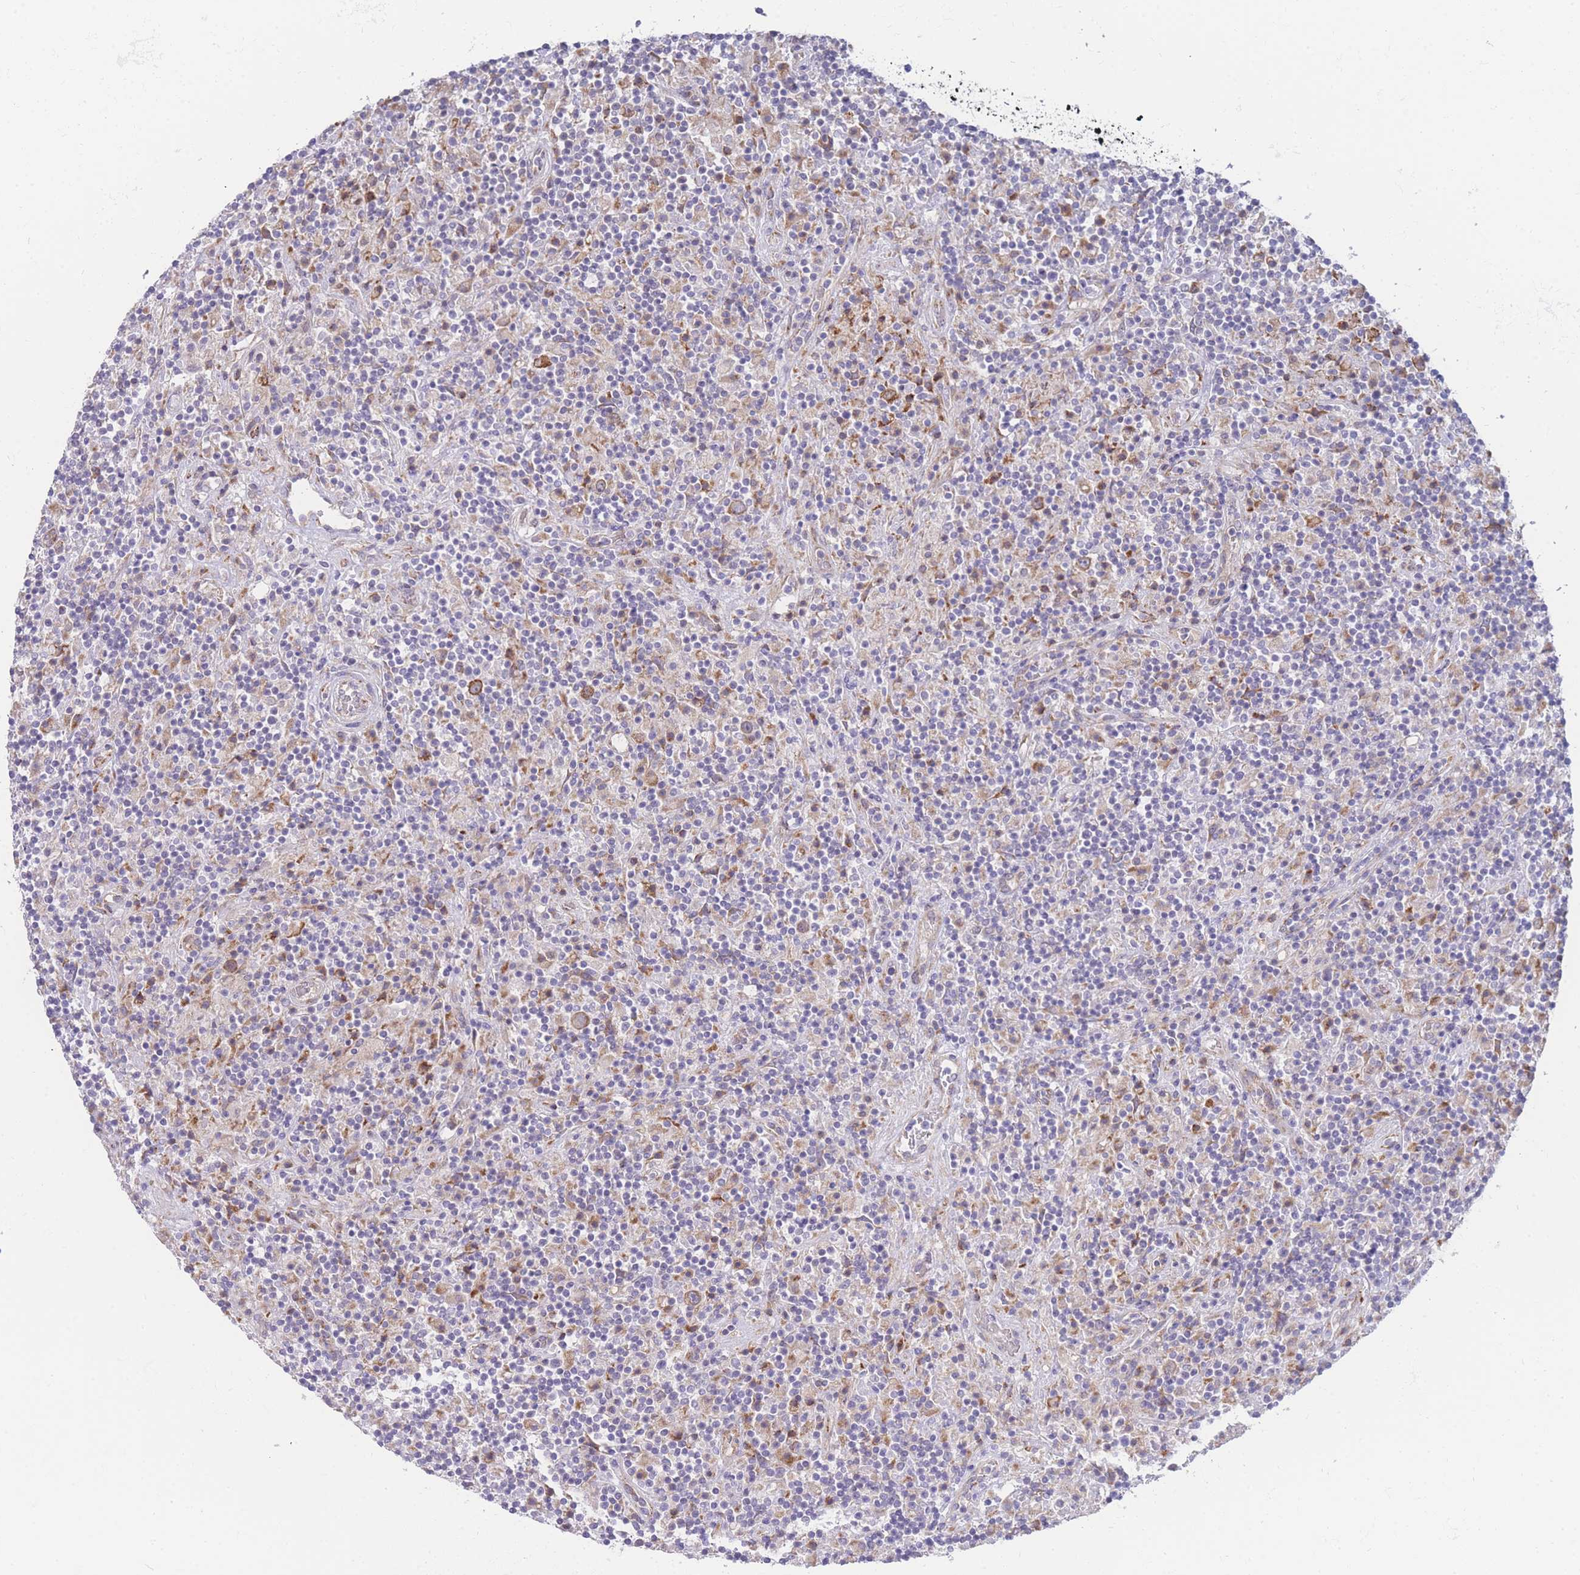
{"staining": {"intensity": "moderate", "quantity": ">75%", "location": "cytoplasmic/membranous"}, "tissue": "lymphoma", "cell_type": "Tumor cells", "image_type": "cancer", "snomed": [{"axis": "morphology", "description": "Hodgkin's disease, NOS"}, {"axis": "topography", "description": "Lymph node"}], "caption": "A micrograph of Hodgkin's disease stained for a protein reveals moderate cytoplasmic/membranous brown staining in tumor cells.", "gene": "ZNF510", "patient": {"sex": "male", "age": 70}}